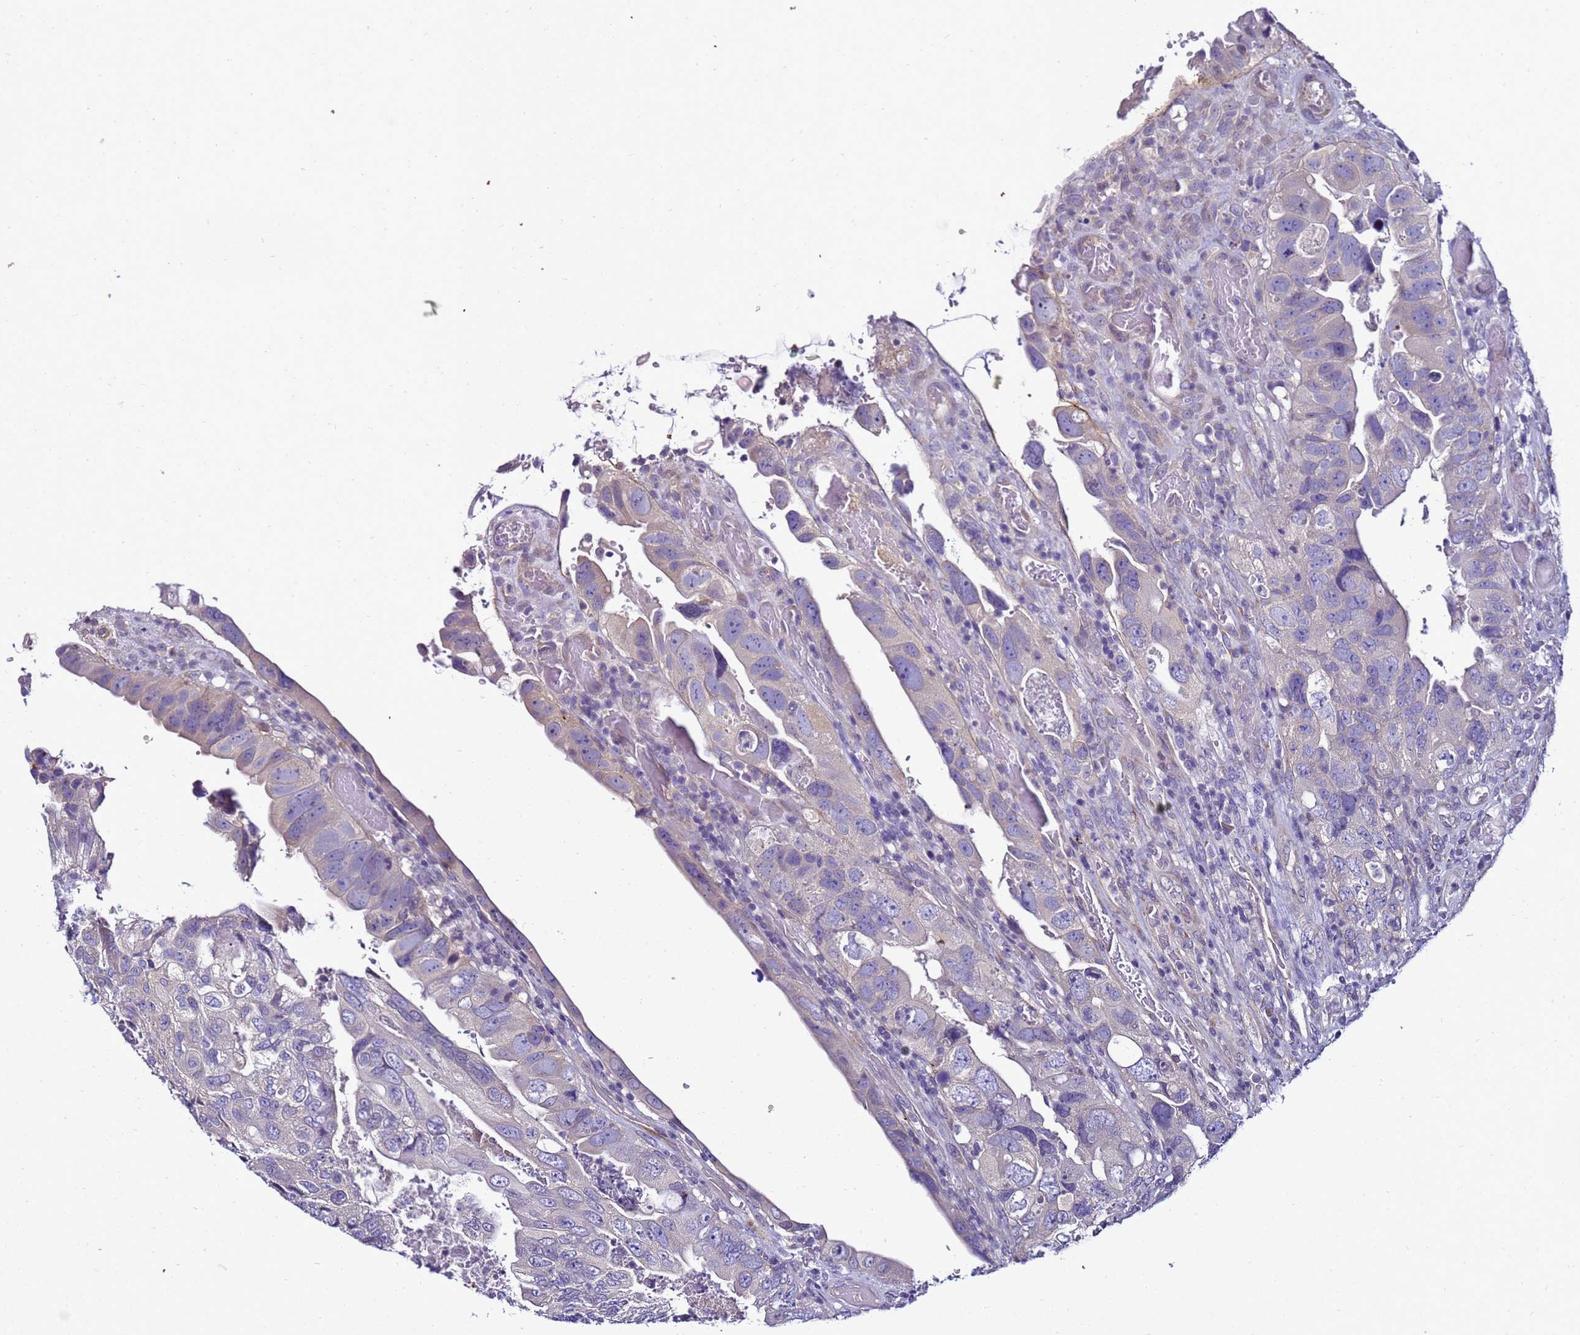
{"staining": {"intensity": "negative", "quantity": "none", "location": "none"}, "tissue": "colorectal cancer", "cell_type": "Tumor cells", "image_type": "cancer", "snomed": [{"axis": "morphology", "description": "Adenocarcinoma, NOS"}, {"axis": "topography", "description": "Rectum"}], "caption": "The image displays no significant positivity in tumor cells of colorectal cancer (adenocarcinoma).", "gene": "FAM166B", "patient": {"sex": "male", "age": 63}}